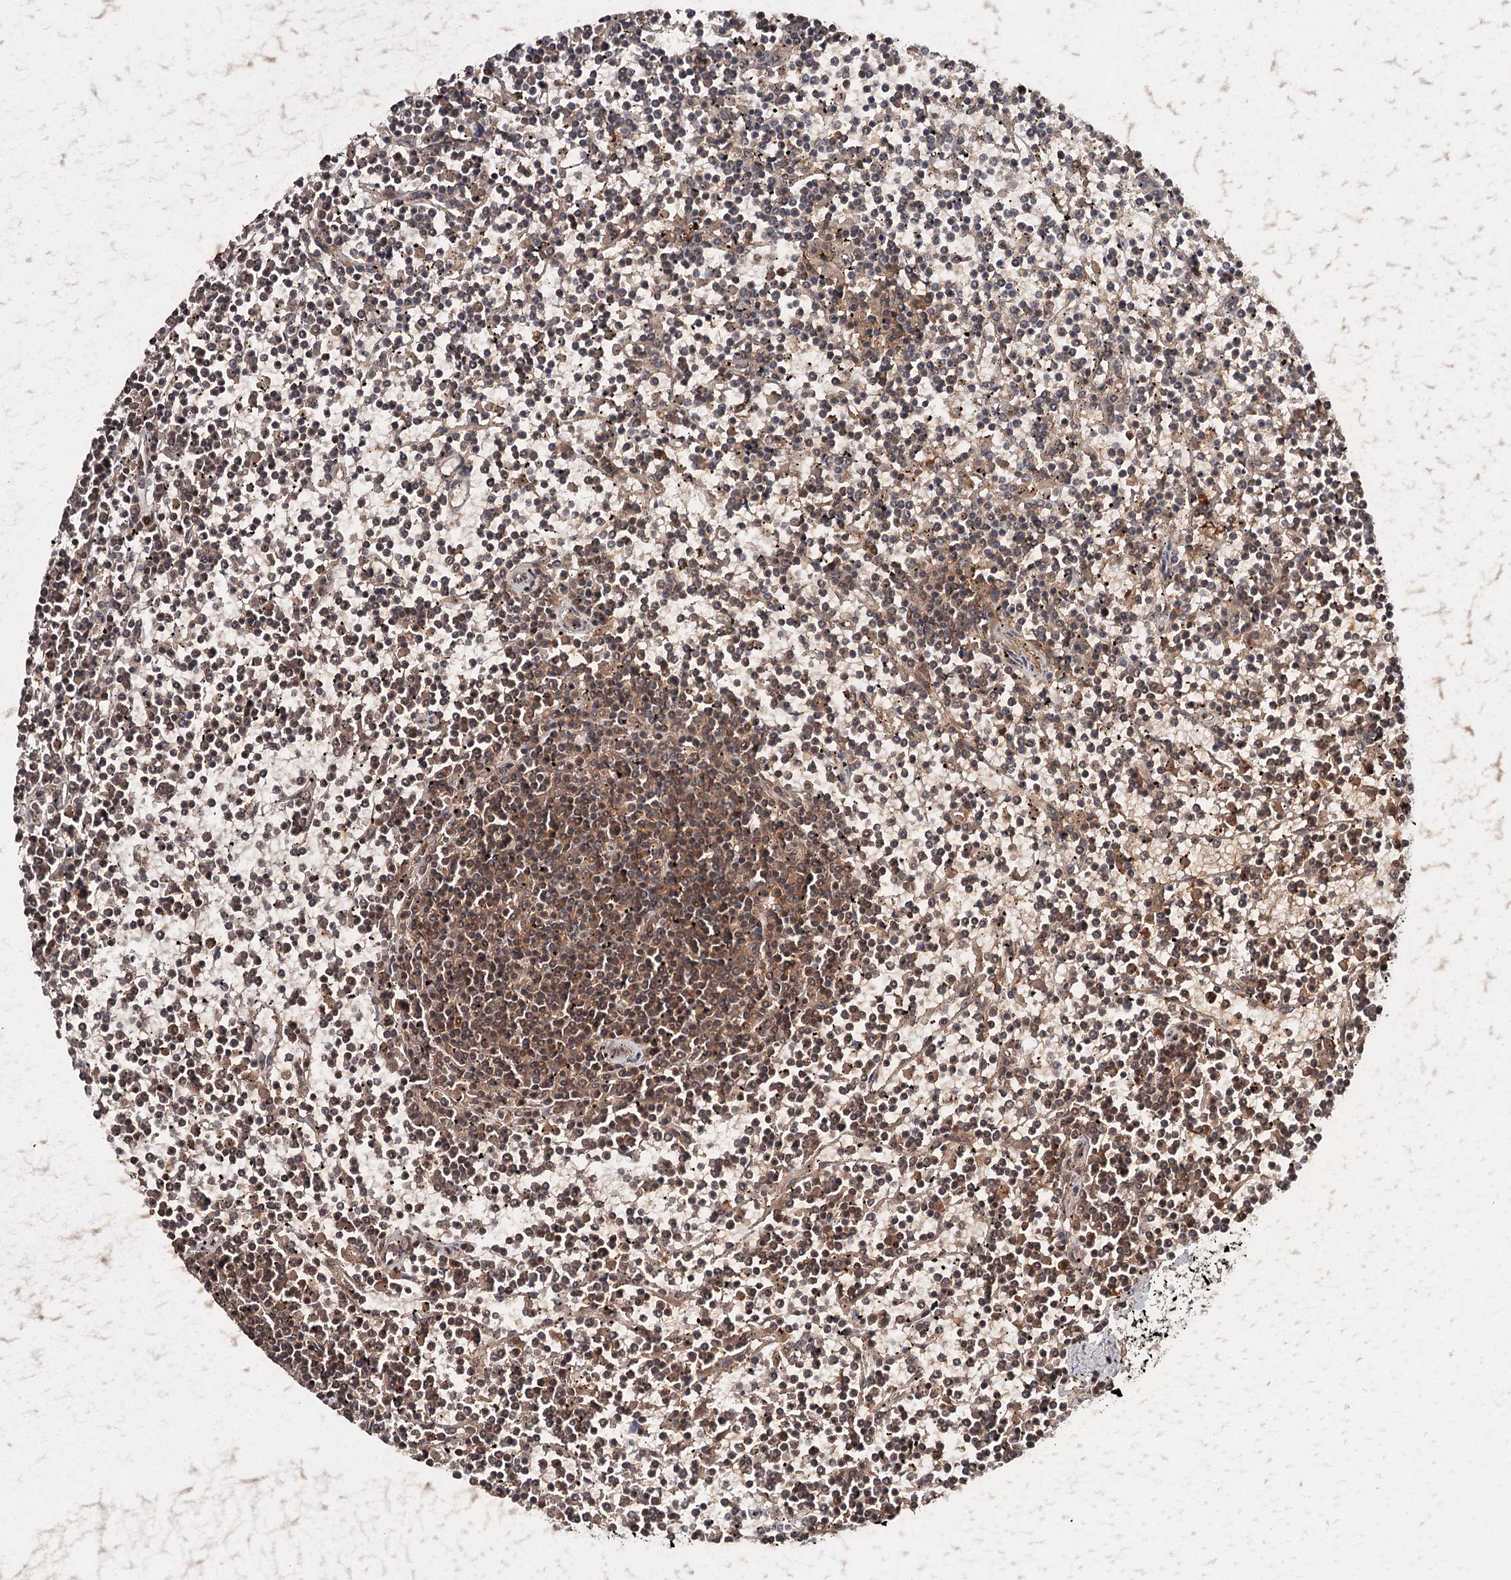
{"staining": {"intensity": "moderate", "quantity": ">75%", "location": "cytoplasmic/membranous"}, "tissue": "lymphoma", "cell_type": "Tumor cells", "image_type": "cancer", "snomed": [{"axis": "morphology", "description": "Malignant lymphoma, non-Hodgkin's type, Low grade"}, {"axis": "topography", "description": "Spleen"}], "caption": "A brown stain labels moderate cytoplasmic/membranous expression of a protein in human lymphoma tumor cells.", "gene": "FAXC", "patient": {"sex": "female", "age": 19}}